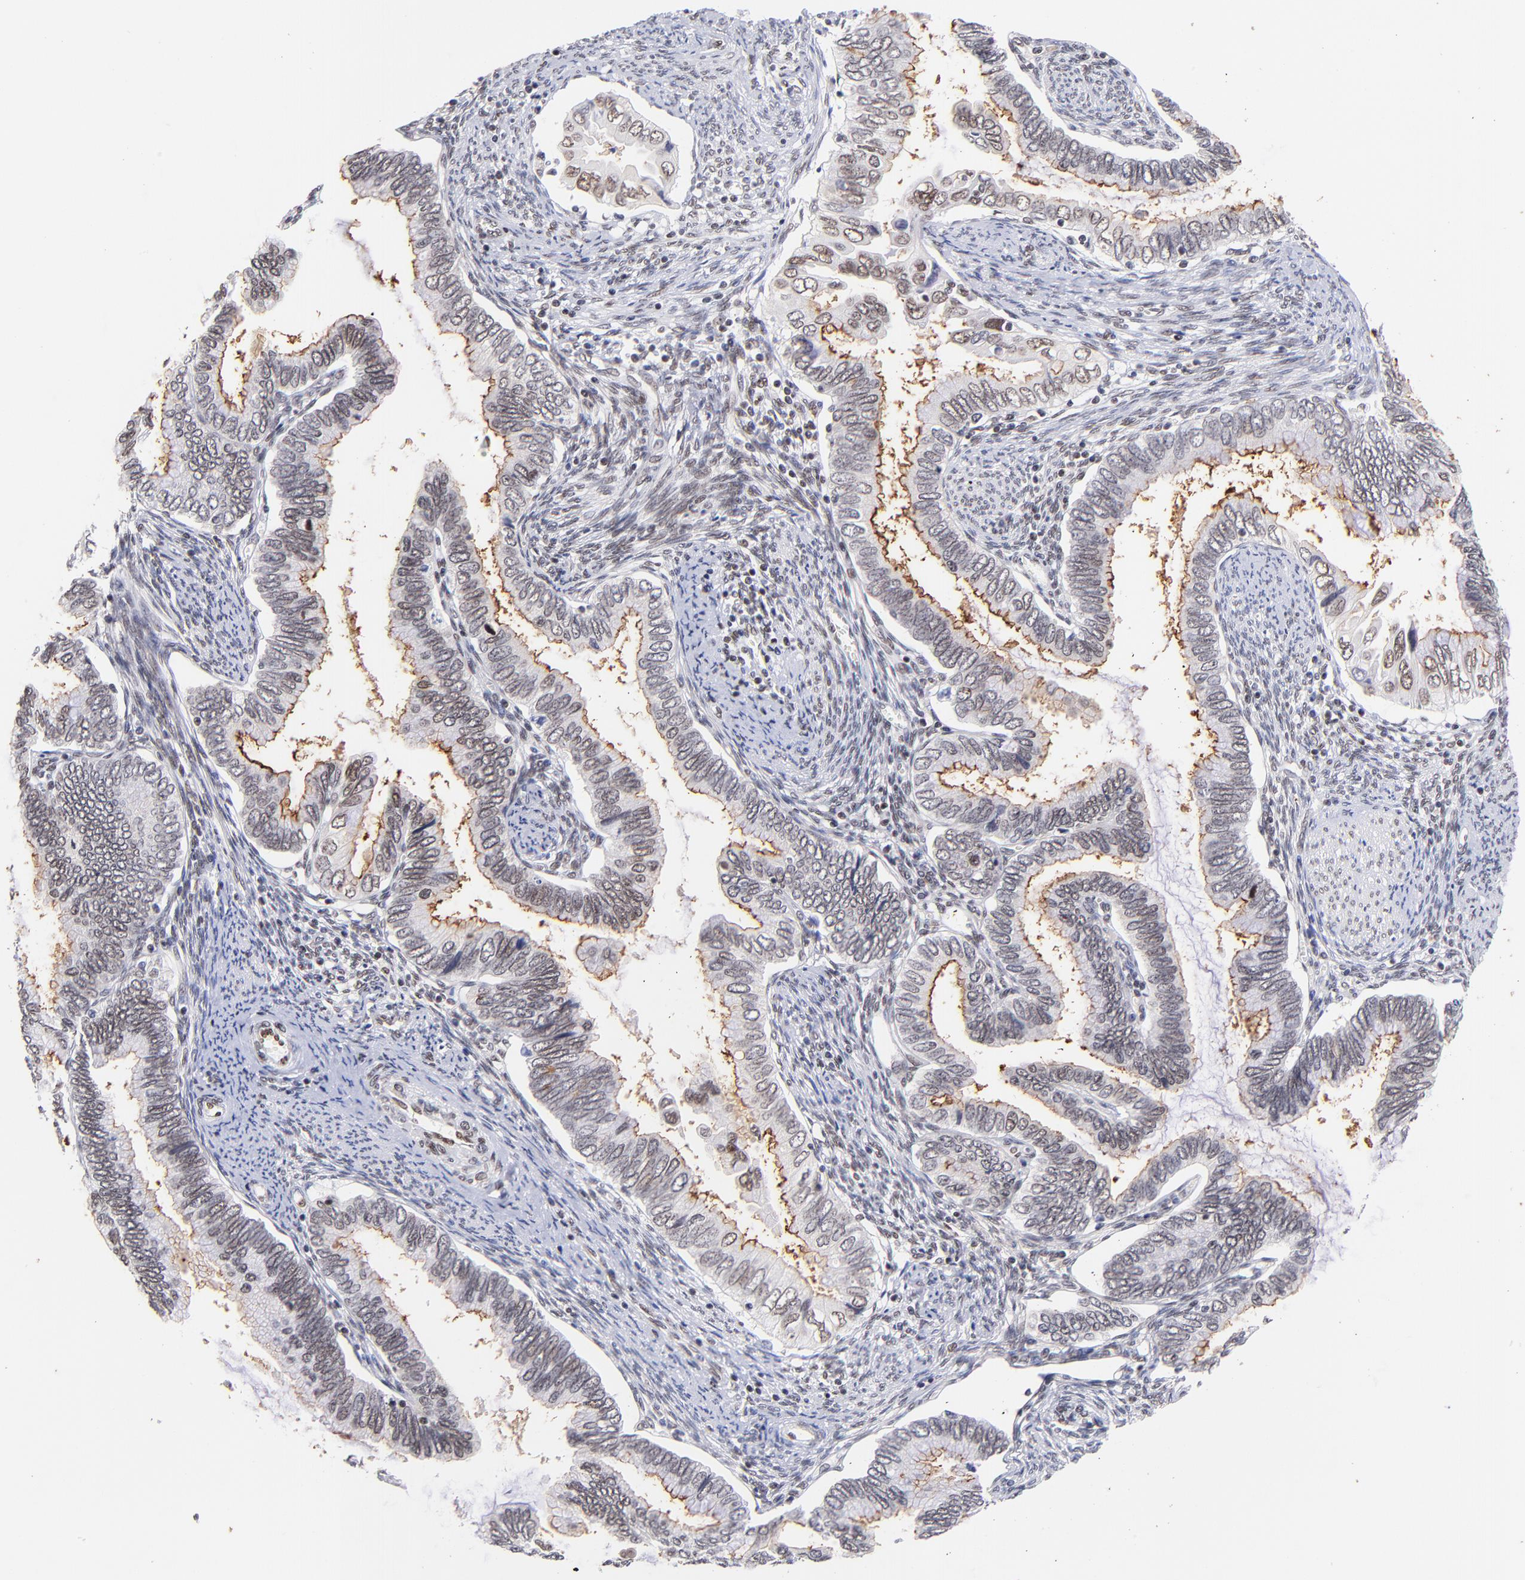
{"staining": {"intensity": "weak", "quantity": ">75%", "location": "nuclear"}, "tissue": "cervical cancer", "cell_type": "Tumor cells", "image_type": "cancer", "snomed": [{"axis": "morphology", "description": "Adenocarcinoma, NOS"}, {"axis": "topography", "description": "Cervix"}], "caption": "This photomicrograph reveals immunohistochemistry staining of cervical adenocarcinoma, with low weak nuclear expression in approximately >75% of tumor cells.", "gene": "MIDEAS", "patient": {"sex": "female", "age": 49}}